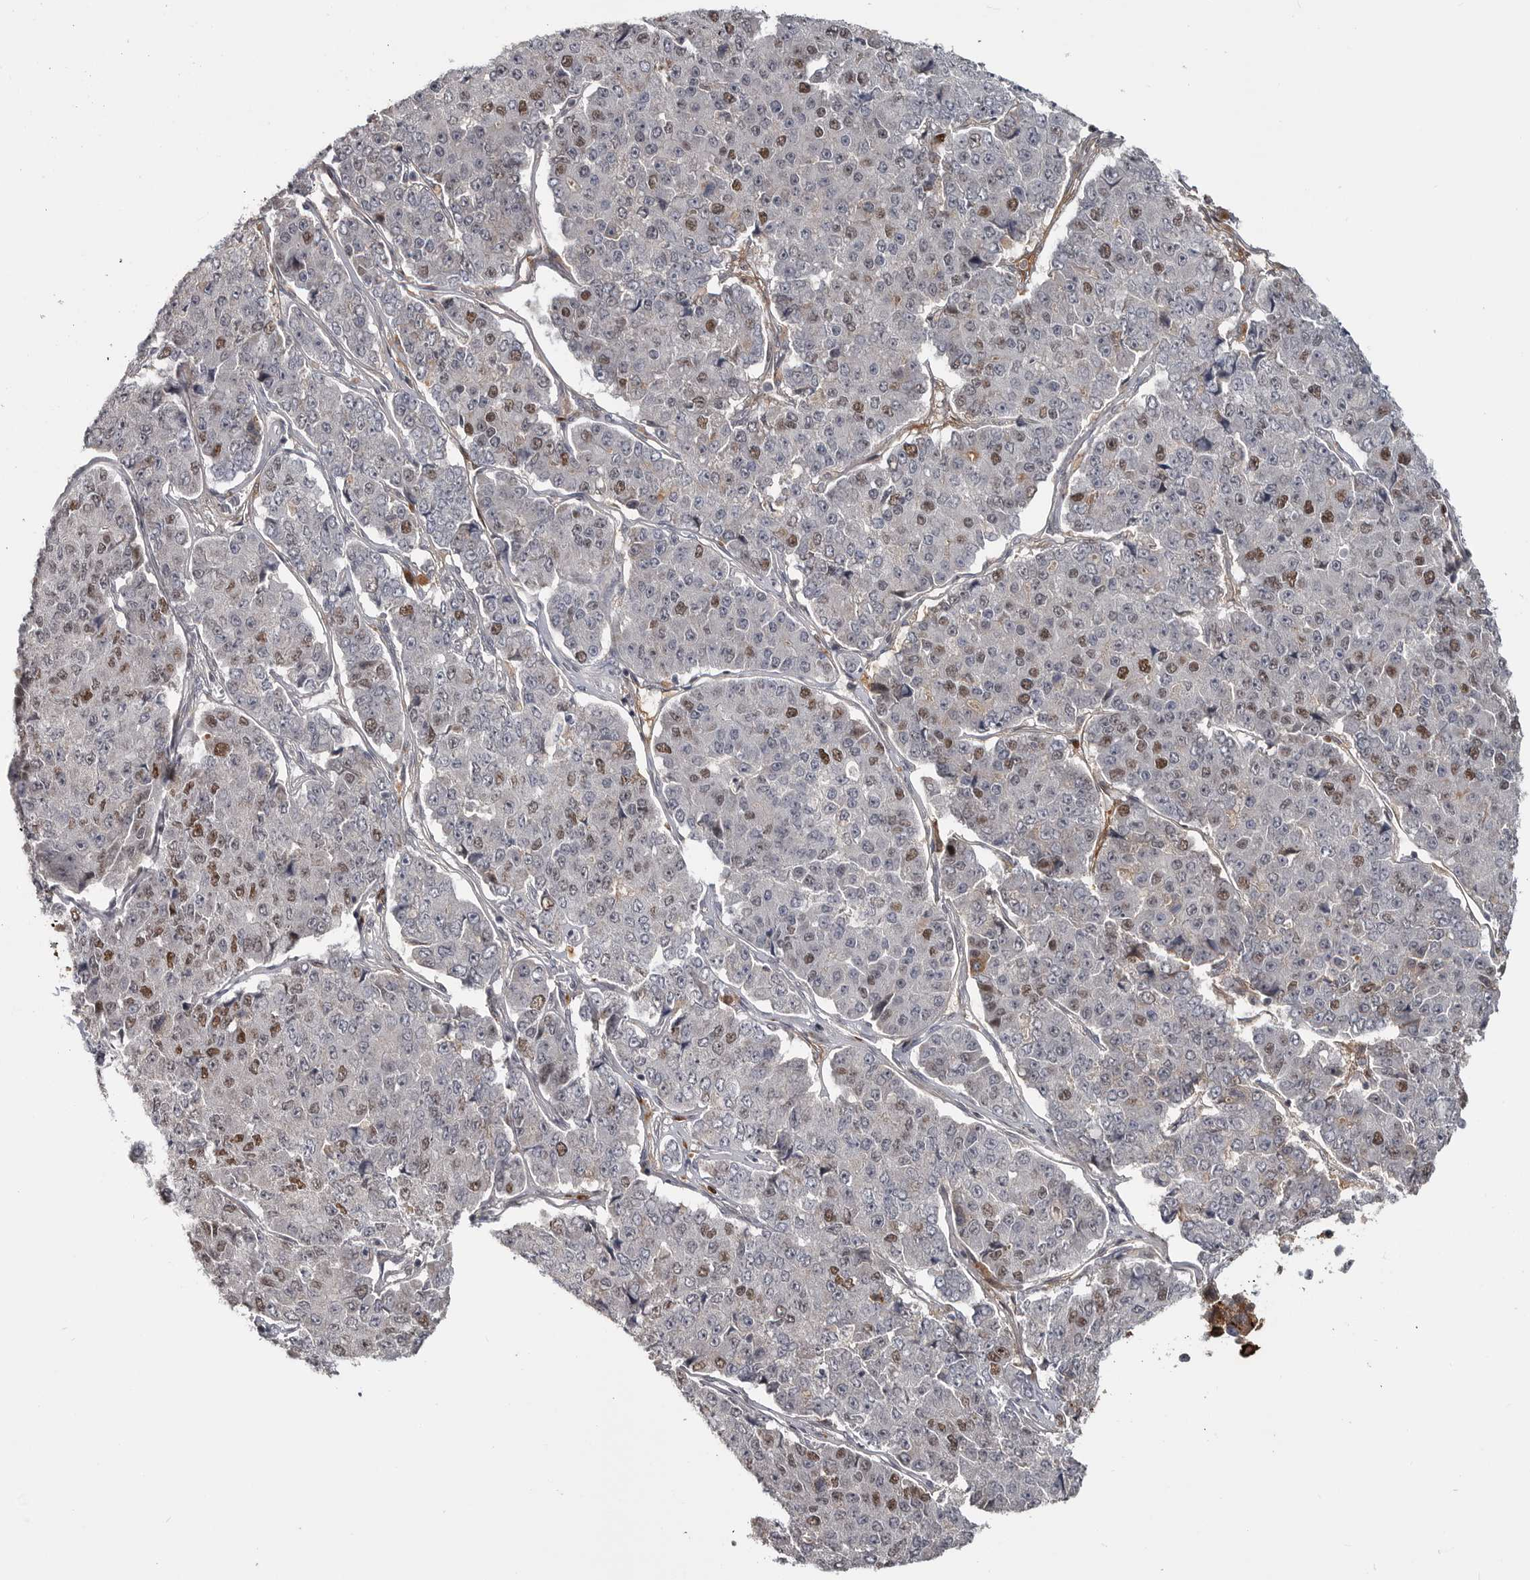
{"staining": {"intensity": "moderate", "quantity": "<25%", "location": "nuclear"}, "tissue": "pancreatic cancer", "cell_type": "Tumor cells", "image_type": "cancer", "snomed": [{"axis": "morphology", "description": "Adenocarcinoma, NOS"}, {"axis": "topography", "description": "Pancreas"}], "caption": "Immunohistochemistry of human pancreatic cancer displays low levels of moderate nuclear expression in approximately <25% of tumor cells.", "gene": "ZNF277", "patient": {"sex": "male", "age": 50}}